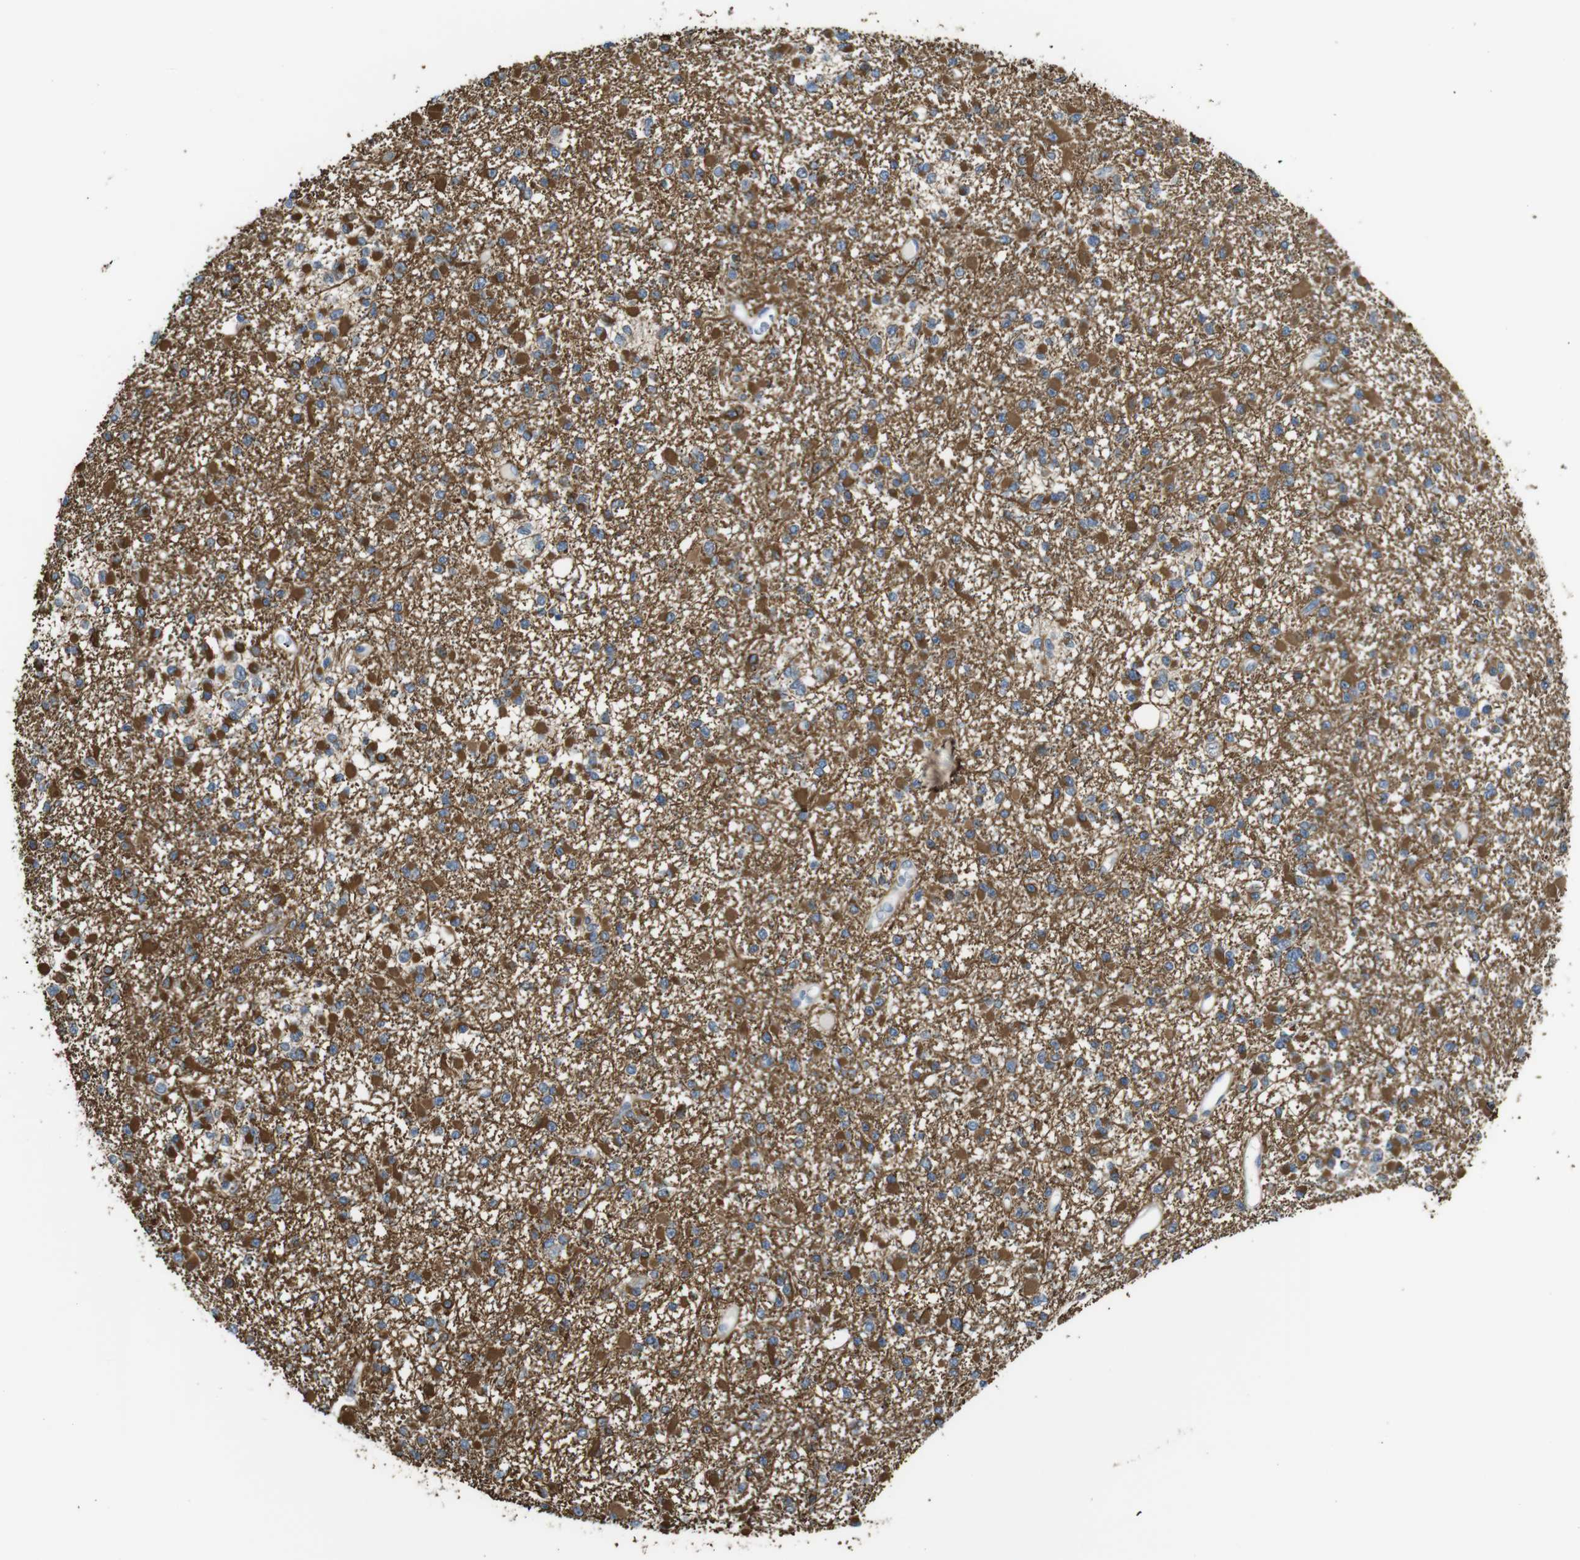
{"staining": {"intensity": "strong", "quantity": "25%-75%", "location": "cytoplasmic/membranous"}, "tissue": "glioma", "cell_type": "Tumor cells", "image_type": "cancer", "snomed": [{"axis": "morphology", "description": "Glioma, malignant, Low grade"}, {"axis": "topography", "description": "Brain"}], "caption": "Human glioma stained with a brown dye shows strong cytoplasmic/membranous positive expression in about 25%-75% of tumor cells.", "gene": "CDC34", "patient": {"sex": "female", "age": 22}}